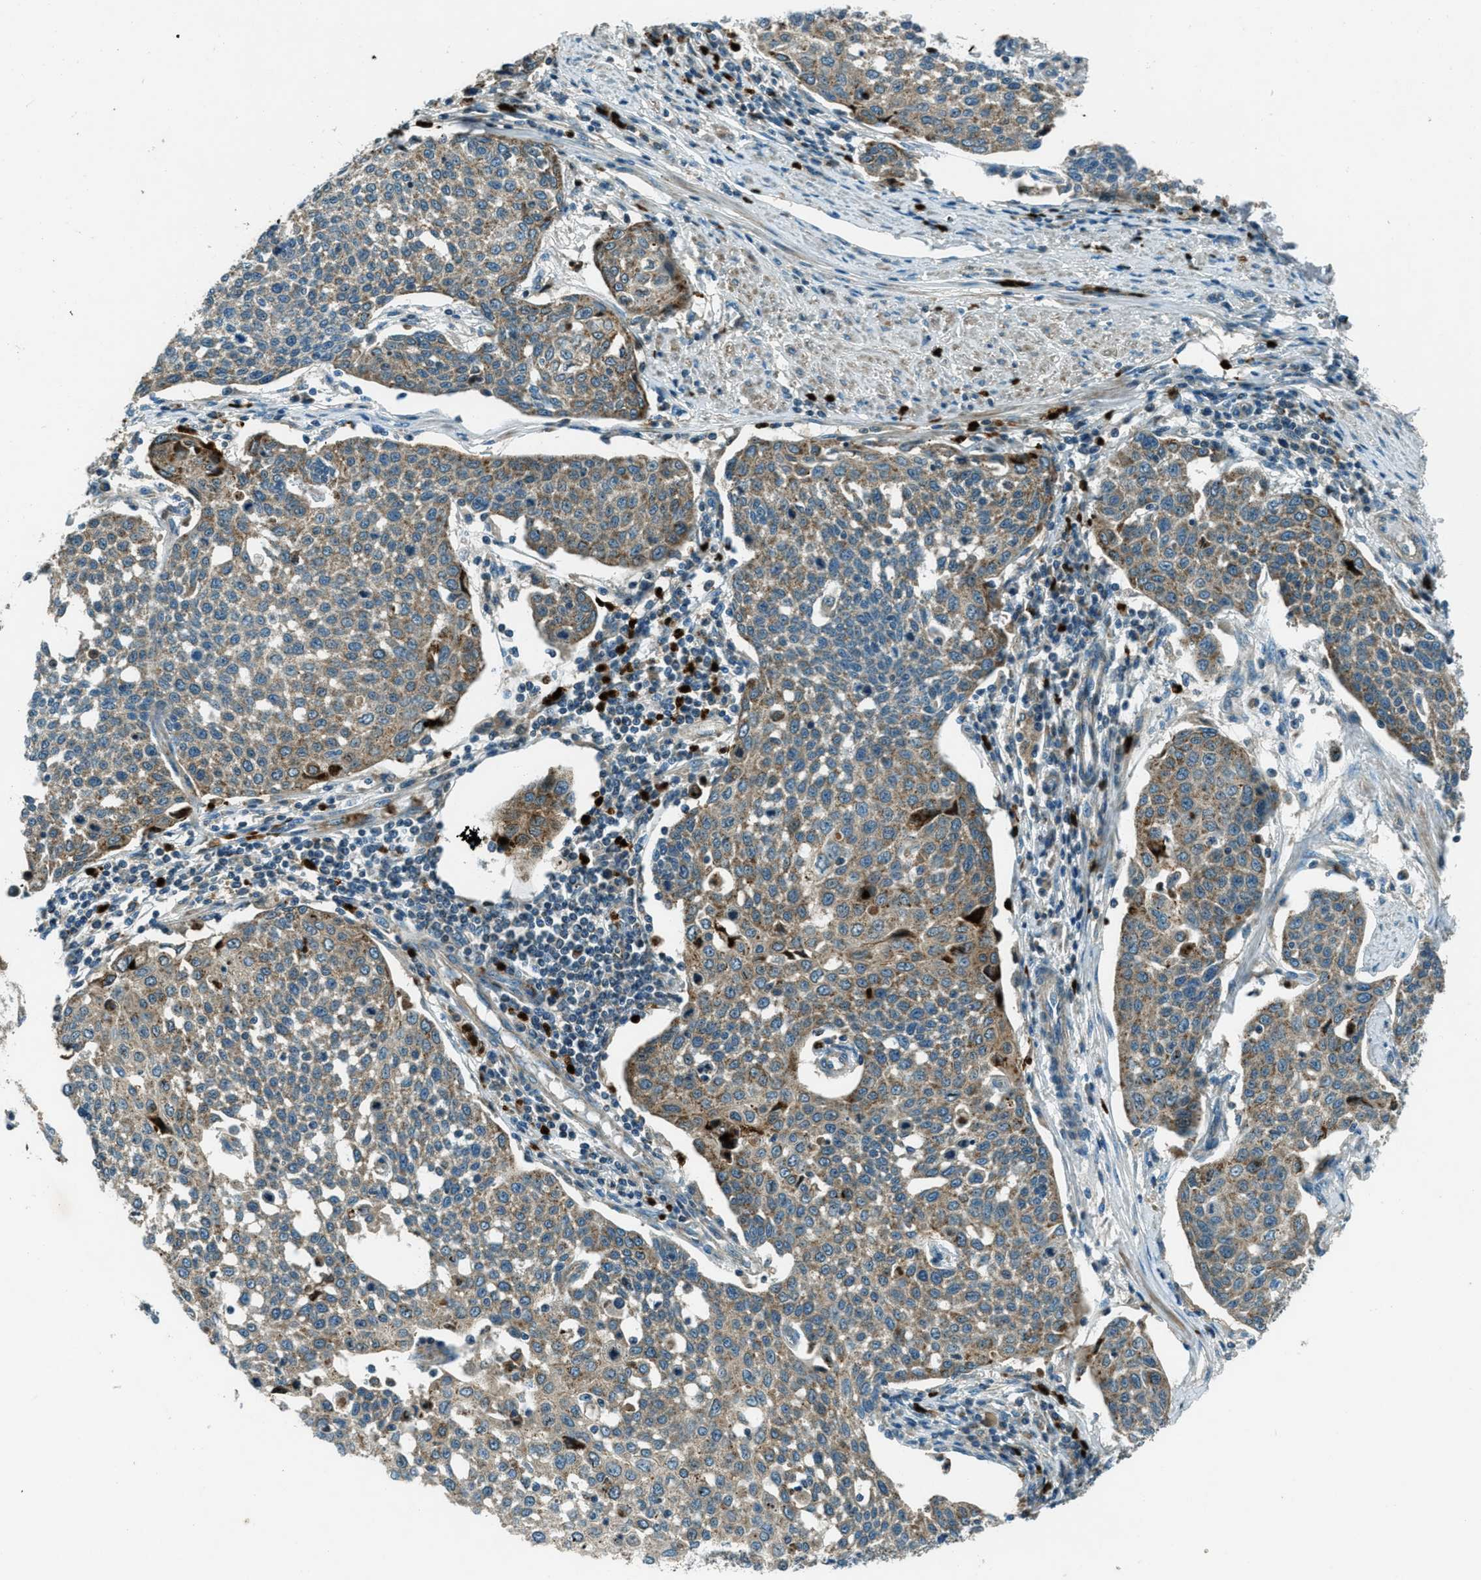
{"staining": {"intensity": "moderate", "quantity": ">75%", "location": "cytoplasmic/membranous"}, "tissue": "cervical cancer", "cell_type": "Tumor cells", "image_type": "cancer", "snomed": [{"axis": "morphology", "description": "Squamous cell carcinoma, NOS"}, {"axis": "topography", "description": "Cervix"}], "caption": "Immunohistochemistry (IHC) (DAB) staining of human cervical cancer (squamous cell carcinoma) exhibits moderate cytoplasmic/membranous protein staining in approximately >75% of tumor cells.", "gene": "FAR1", "patient": {"sex": "female", "age": 34}}